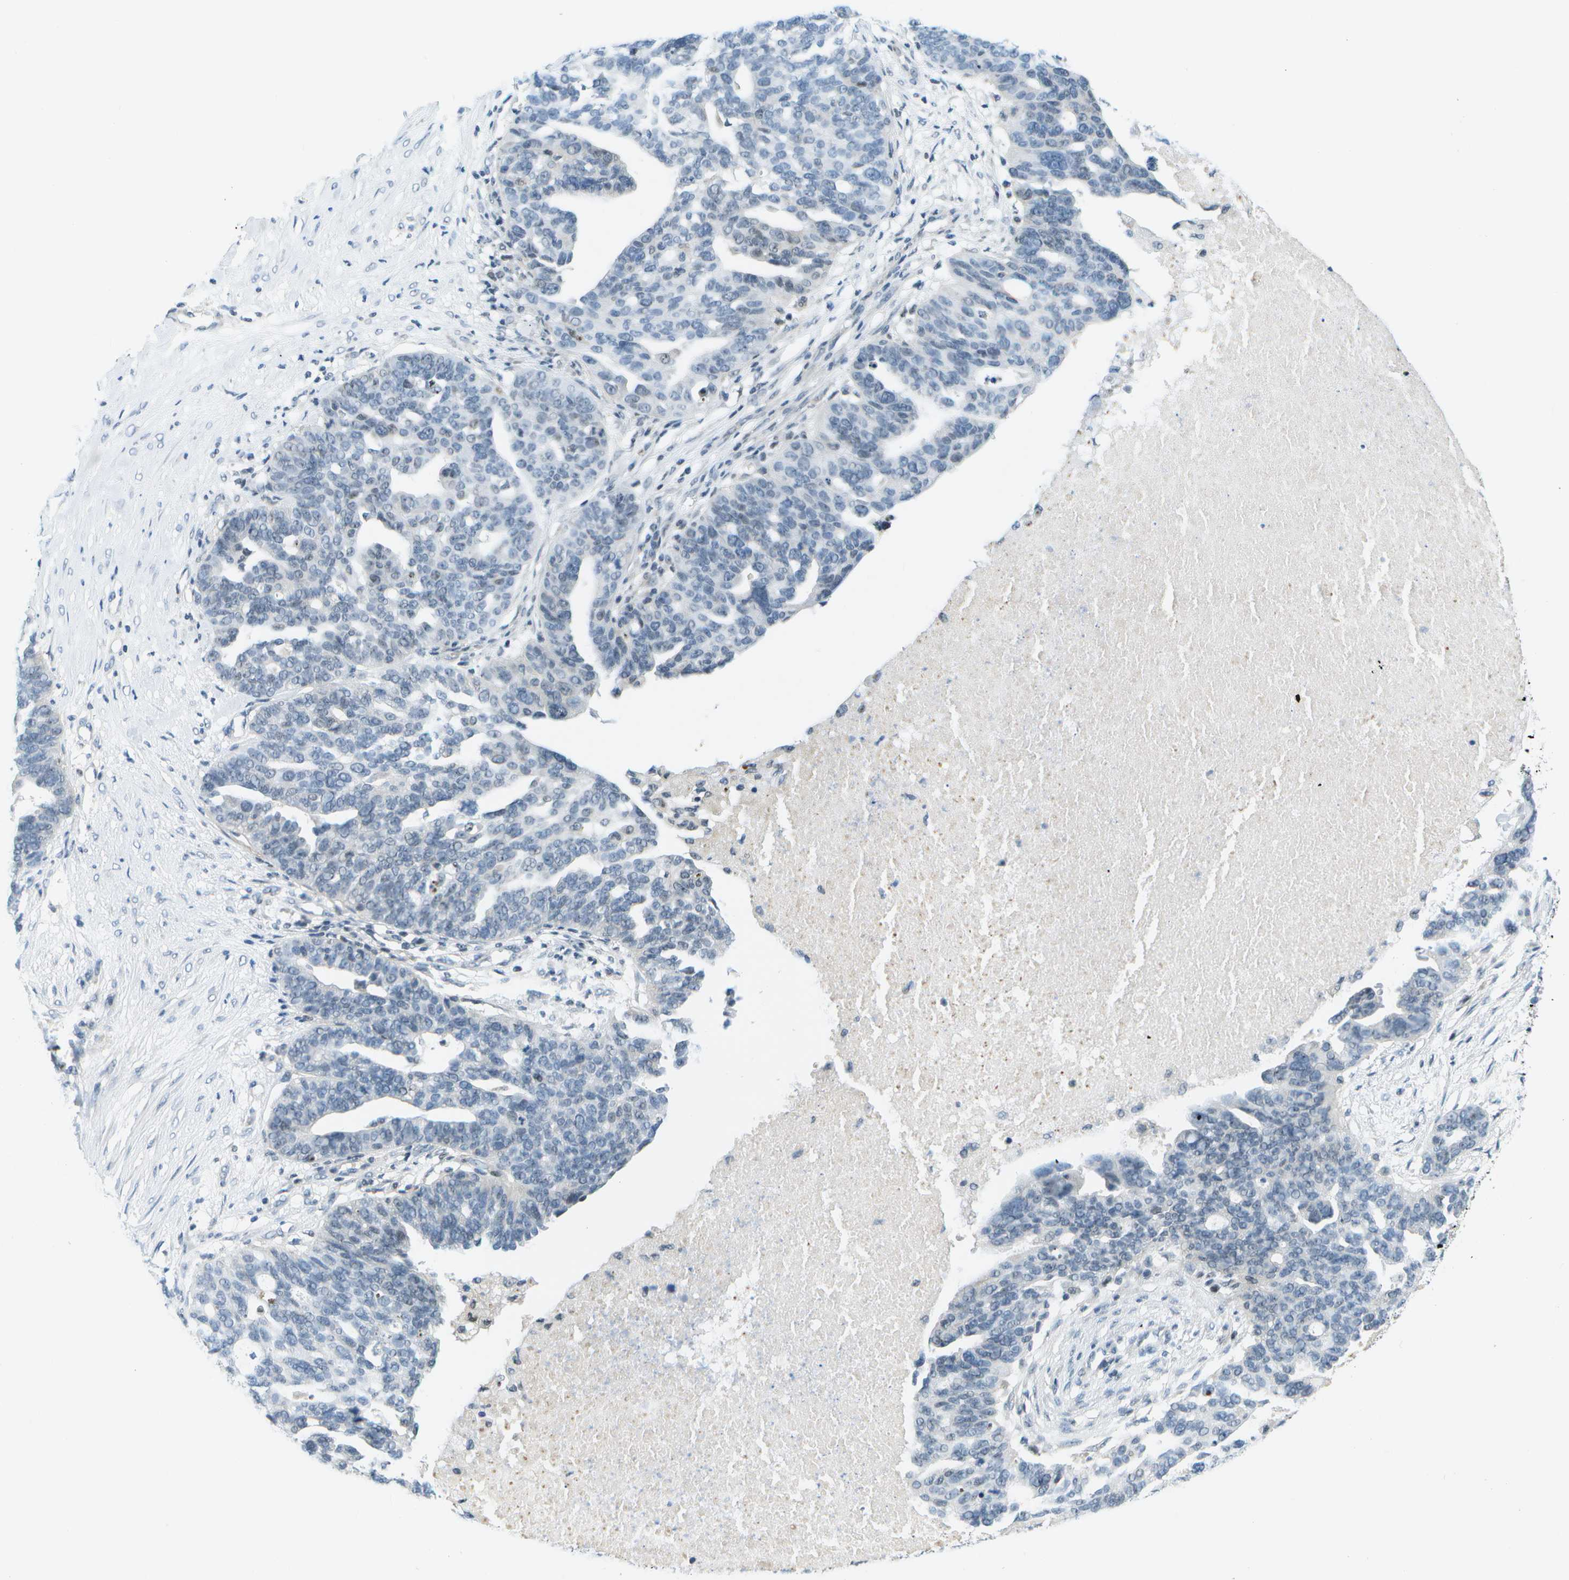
{"staining": {"intensity": "negative", "quantity": "none", "location": "none"}, "tissue": "ovarian cancer", "cell_type": "Tumor cells", "image_type": "cancer", "snomed": [{"axis": "morphology", "description": "Cystadenocarcinoma, serous, NOS"}, {"axis": "topography", "description": "Ovary"}], "caption": "Immunohistochemical staining of ovarian serous cystadenocarcinoma displays no significant expression in tumor cells.", "gene": "PITHD1", "patient": {"sex": "female", "age": 59}}